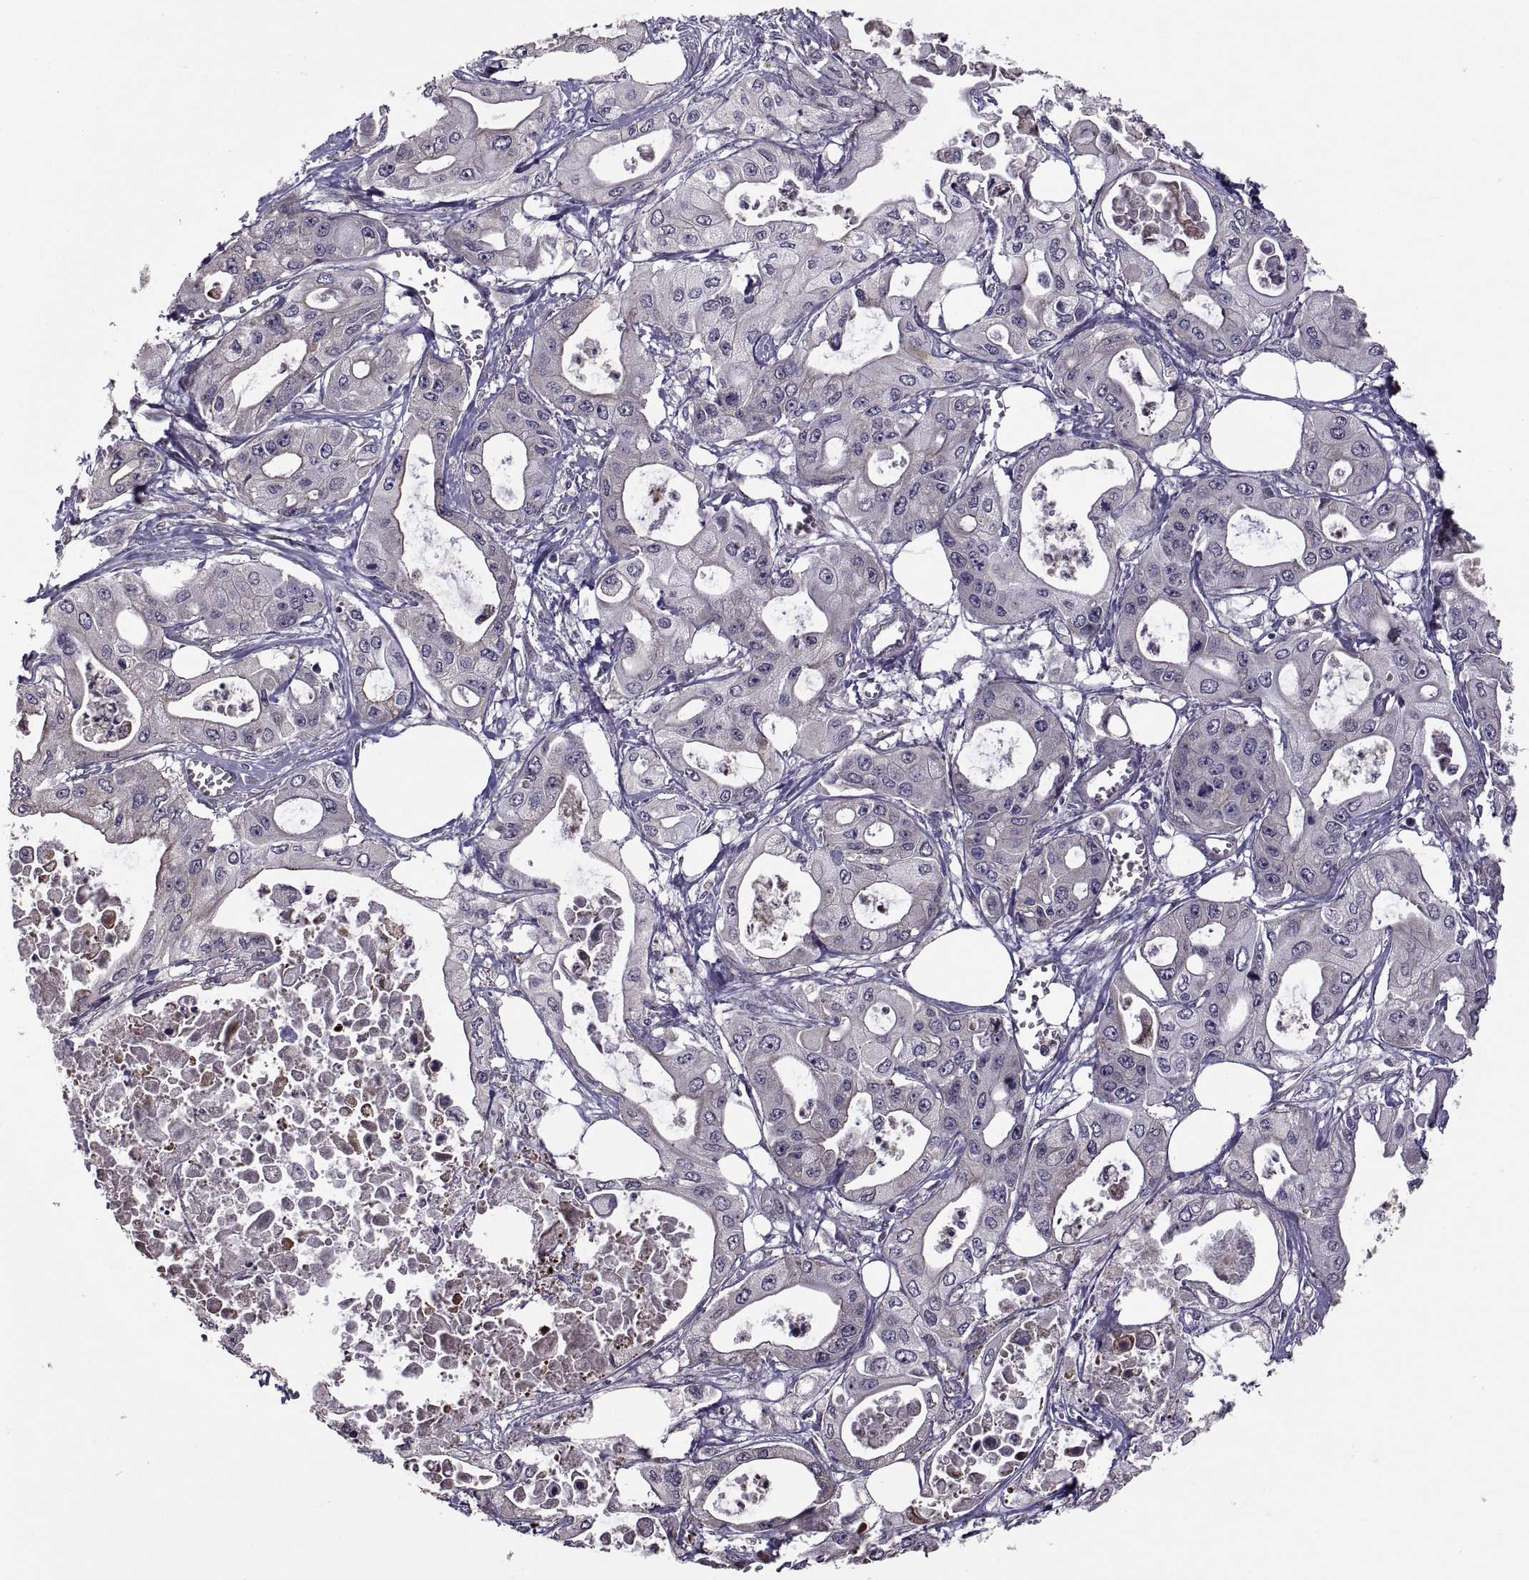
{"staining": {"intensity": "negative", "quantity": "none", "location": "none"}, "tissue": "pancreatic cancer", "cell_type": "Tumor cells", "image_type": "cancer", "snomed": [{"axis": "morphology", "description": "Adenocarcinoma, NOS"}, {"axis": "topography", "description": "Pancreas"}], "caption": "Pancreatic cancer (adenocarcinoma) stained for a protein using immunohistochemistry exhibits no staining tumor cells.", "gene": "PMM2", "patient": {"sex": "male", "age": 70}}